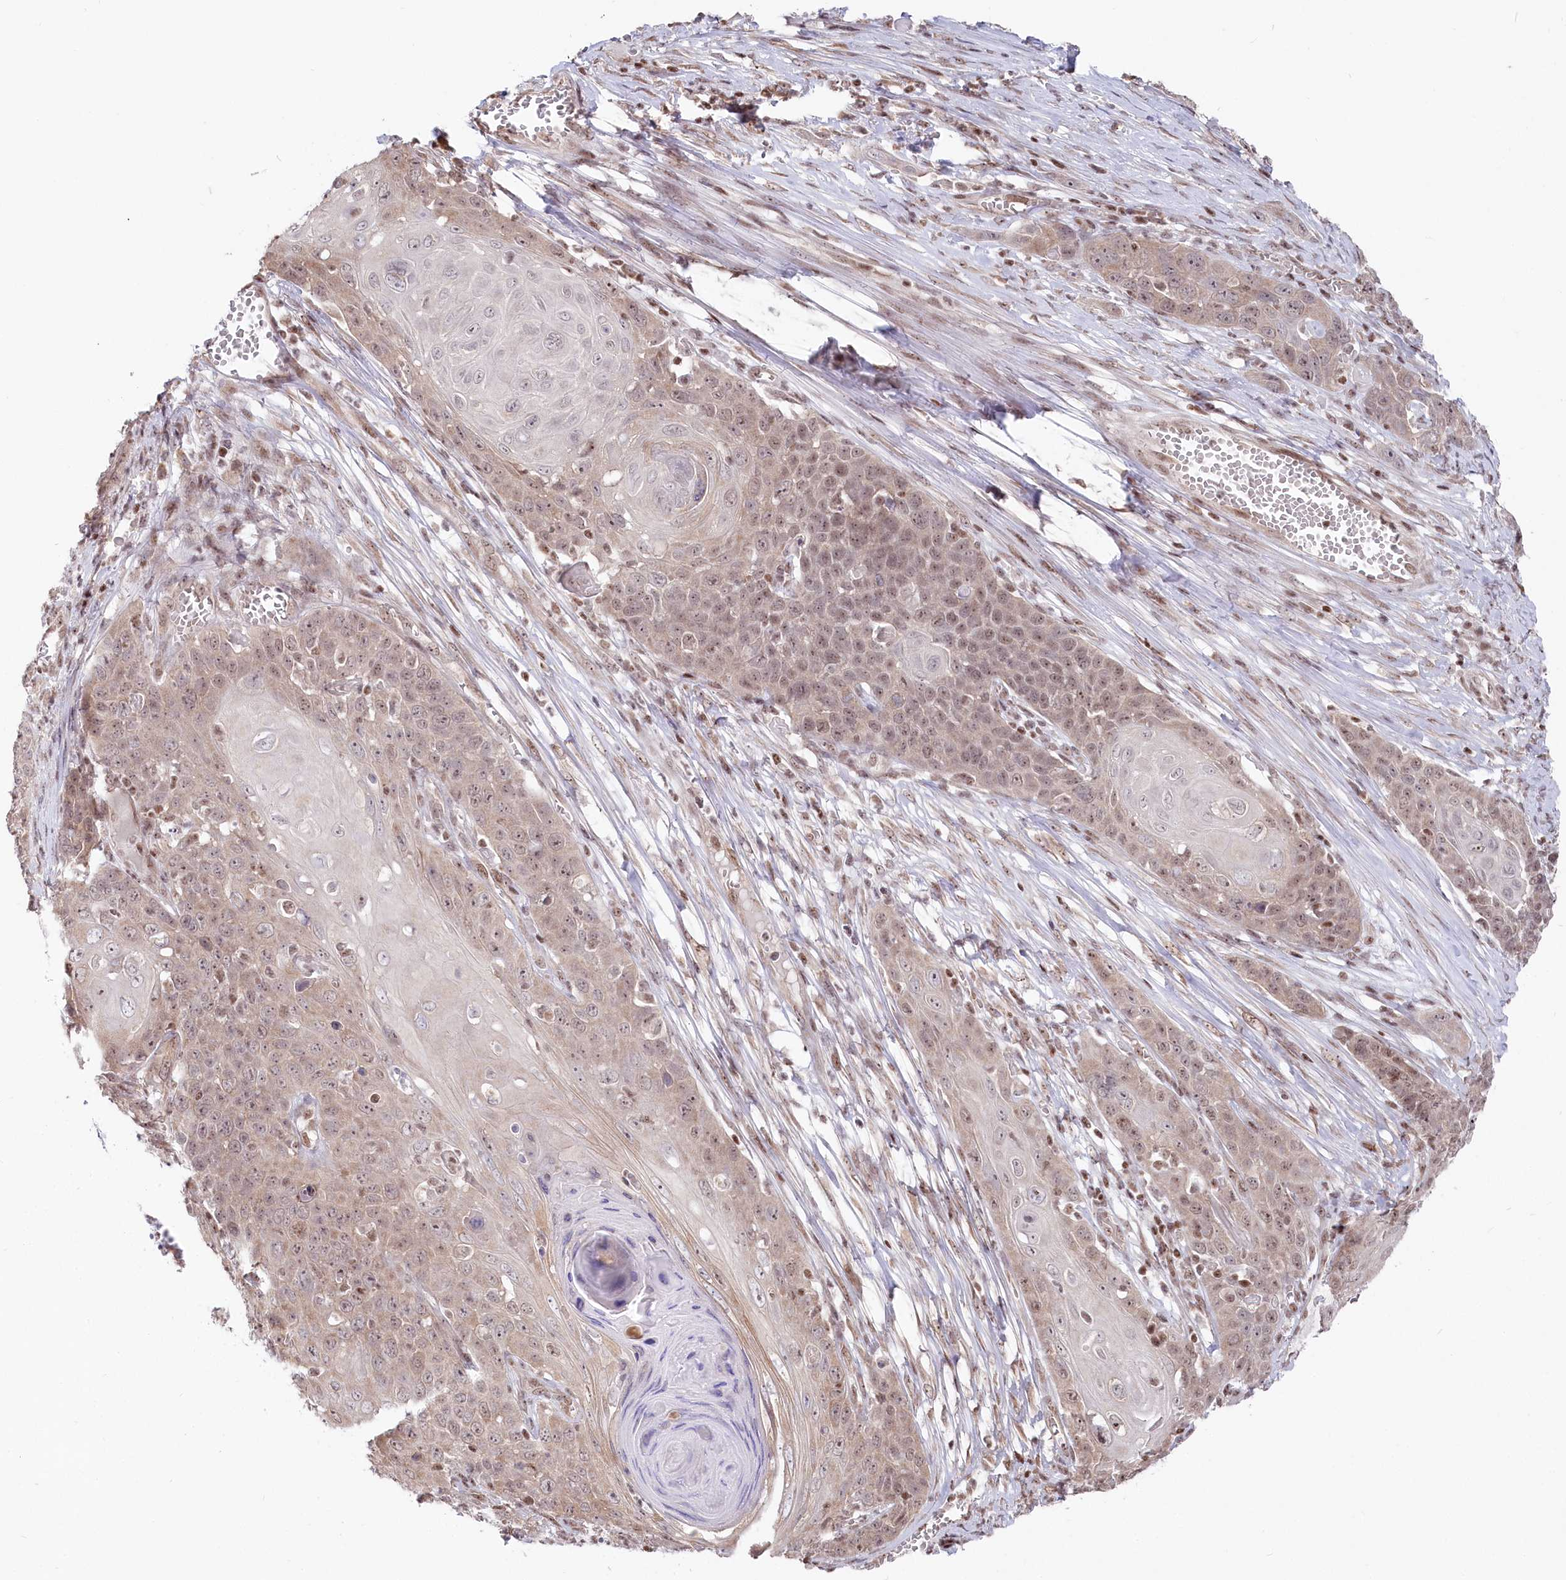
{"staining": {"intensity": "weak", "quantity": "25%-75%", "location": "nuclear"}, "tissue": "skin cancer", "cell_type": "Tumor cells", "image_type": "cancer", "snomed": [{"axis": "morphology", "description": "Squamous cell carcinoma, NOS"}, {"axis": "topography", "description": "Skin"}], "caption": "Tumor cells demonstrate low levels of weak nuclear positivity in approximately 25%-75% of cells in skin squamous cell carcinoma.", "gene": "CGGBP1", "patient": {"sex": "male", "age": 55}}